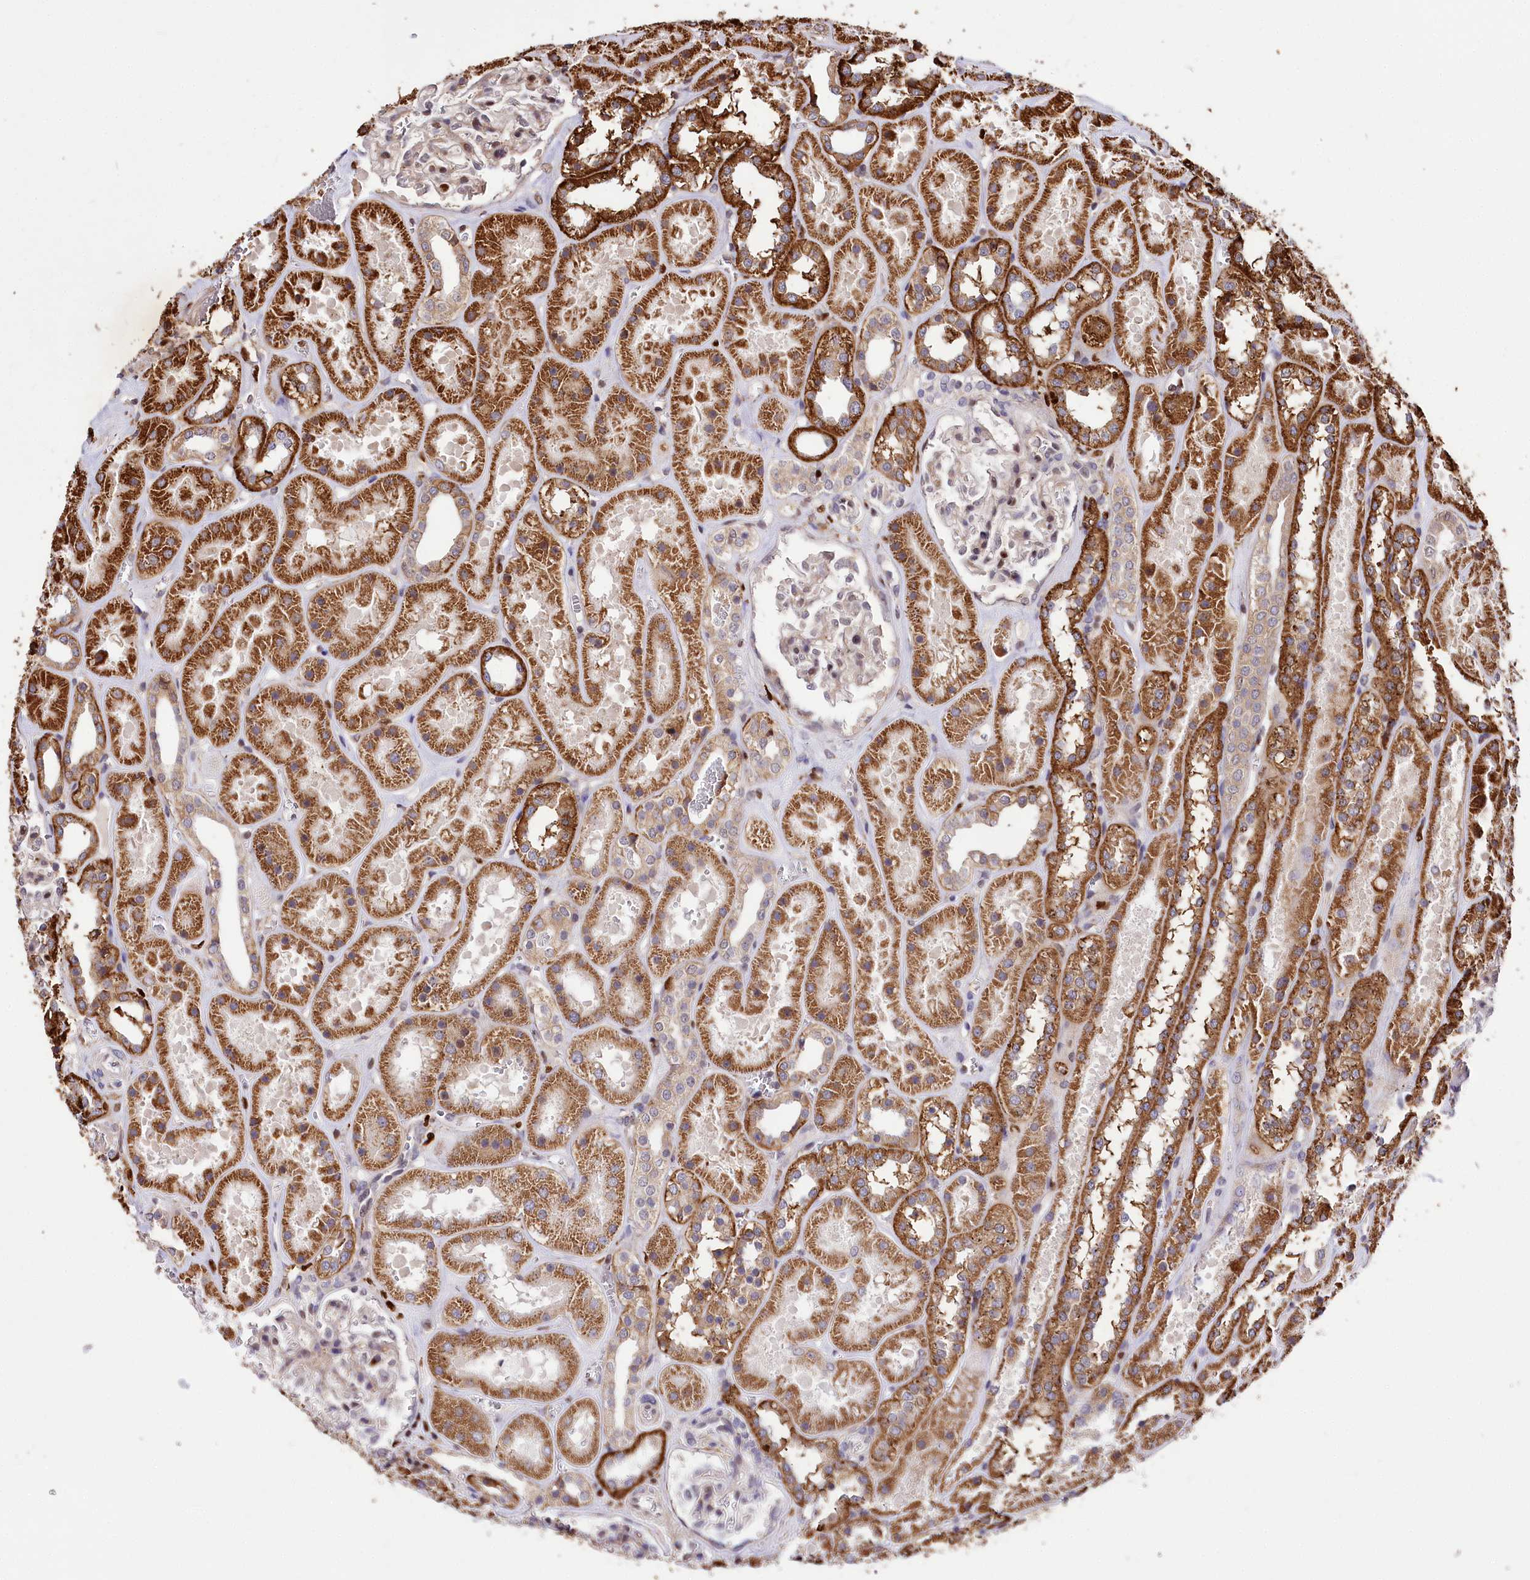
{"staining": {"intensity": "moderate", "quantity": "25%-75%", "location": "nuclear"}, "tissue": "kidney", "cell_type": "Cells in glomeruli", "image_type": "normal", "snomed": [{"axis": "morphology", "description": "Normal tissue, NOS"}, {"axis": "topography", "description": "Kidney"}], "caption": "IHC micrograph of benign kidney: human kidney stained using immunohistochemistry shows medium levels of moderate protein expression localized specifically in the nuclear of cells in glomeruli, appearing as a nuclear brown color.", "gene": "FIGN", "patient": {"sex": "female", "age": 41}}